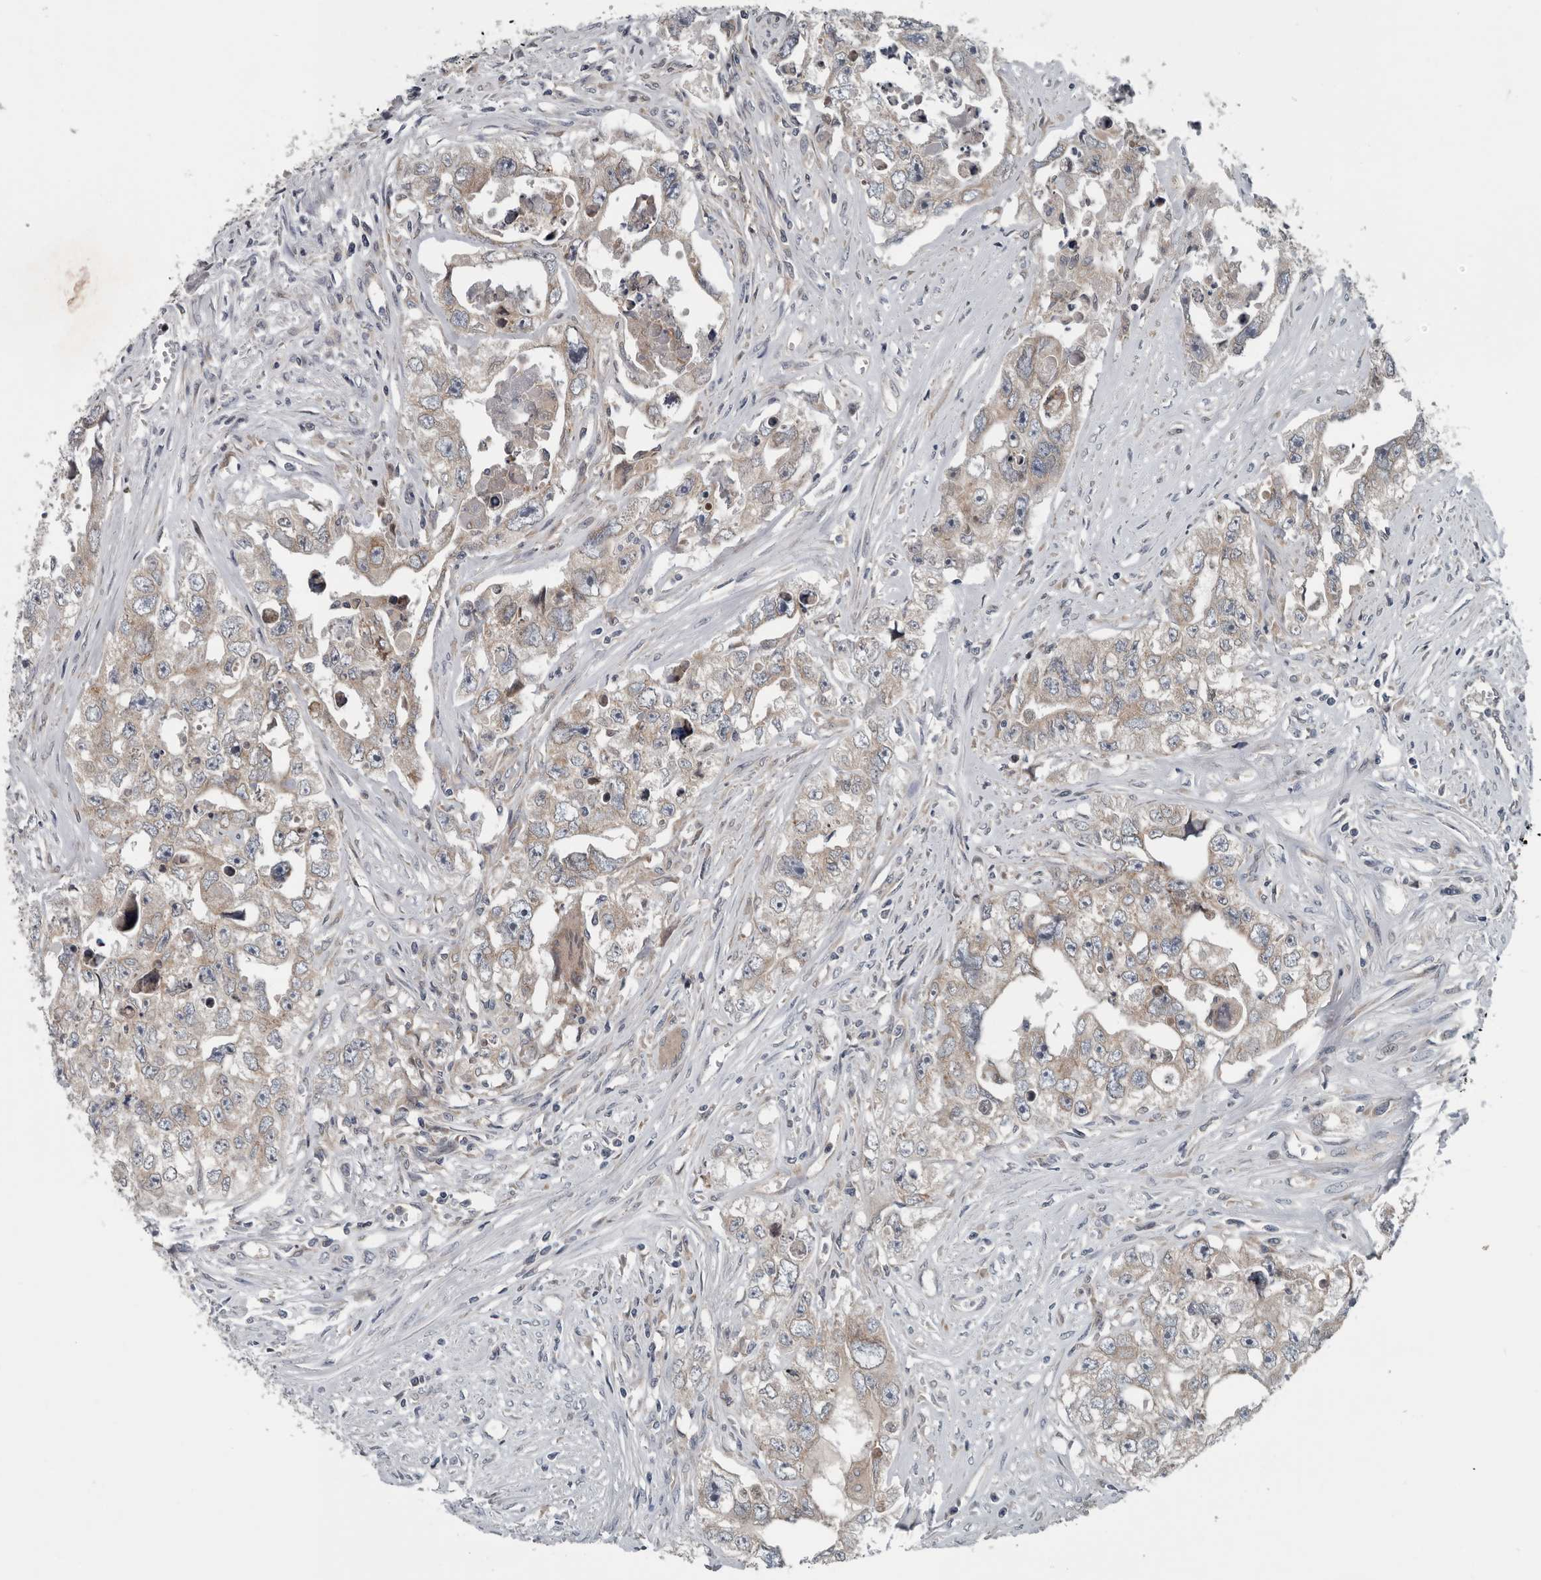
{"staining": {"intensity": "weak", "quantity": ">75%", "location": "cytoplasmic/membranous"}, "tissue": "testis cancer", "cell_type": "Tumor cells", "image_type": "cancer", "snomed": [{"axis": "morphology", "description": "Seminoma, NOS"}, {"axis": "morphology", "description": "Carcinoma, Embryonal, NOS"}, {"axis": "topography", "description": "Testis"}], "caption": "Protein staining by immunohistochemistry (IHC) demonstrates weak cytoplasmic/membranous expression in approximately >75% of tumor cells in testis cancer. (DAB (3,3'-diaminobenzidine) IHC with brightfield microscopy, high magnification).", "gene": "TMEM199", "patient": {"sex": "male", "age": 43}}